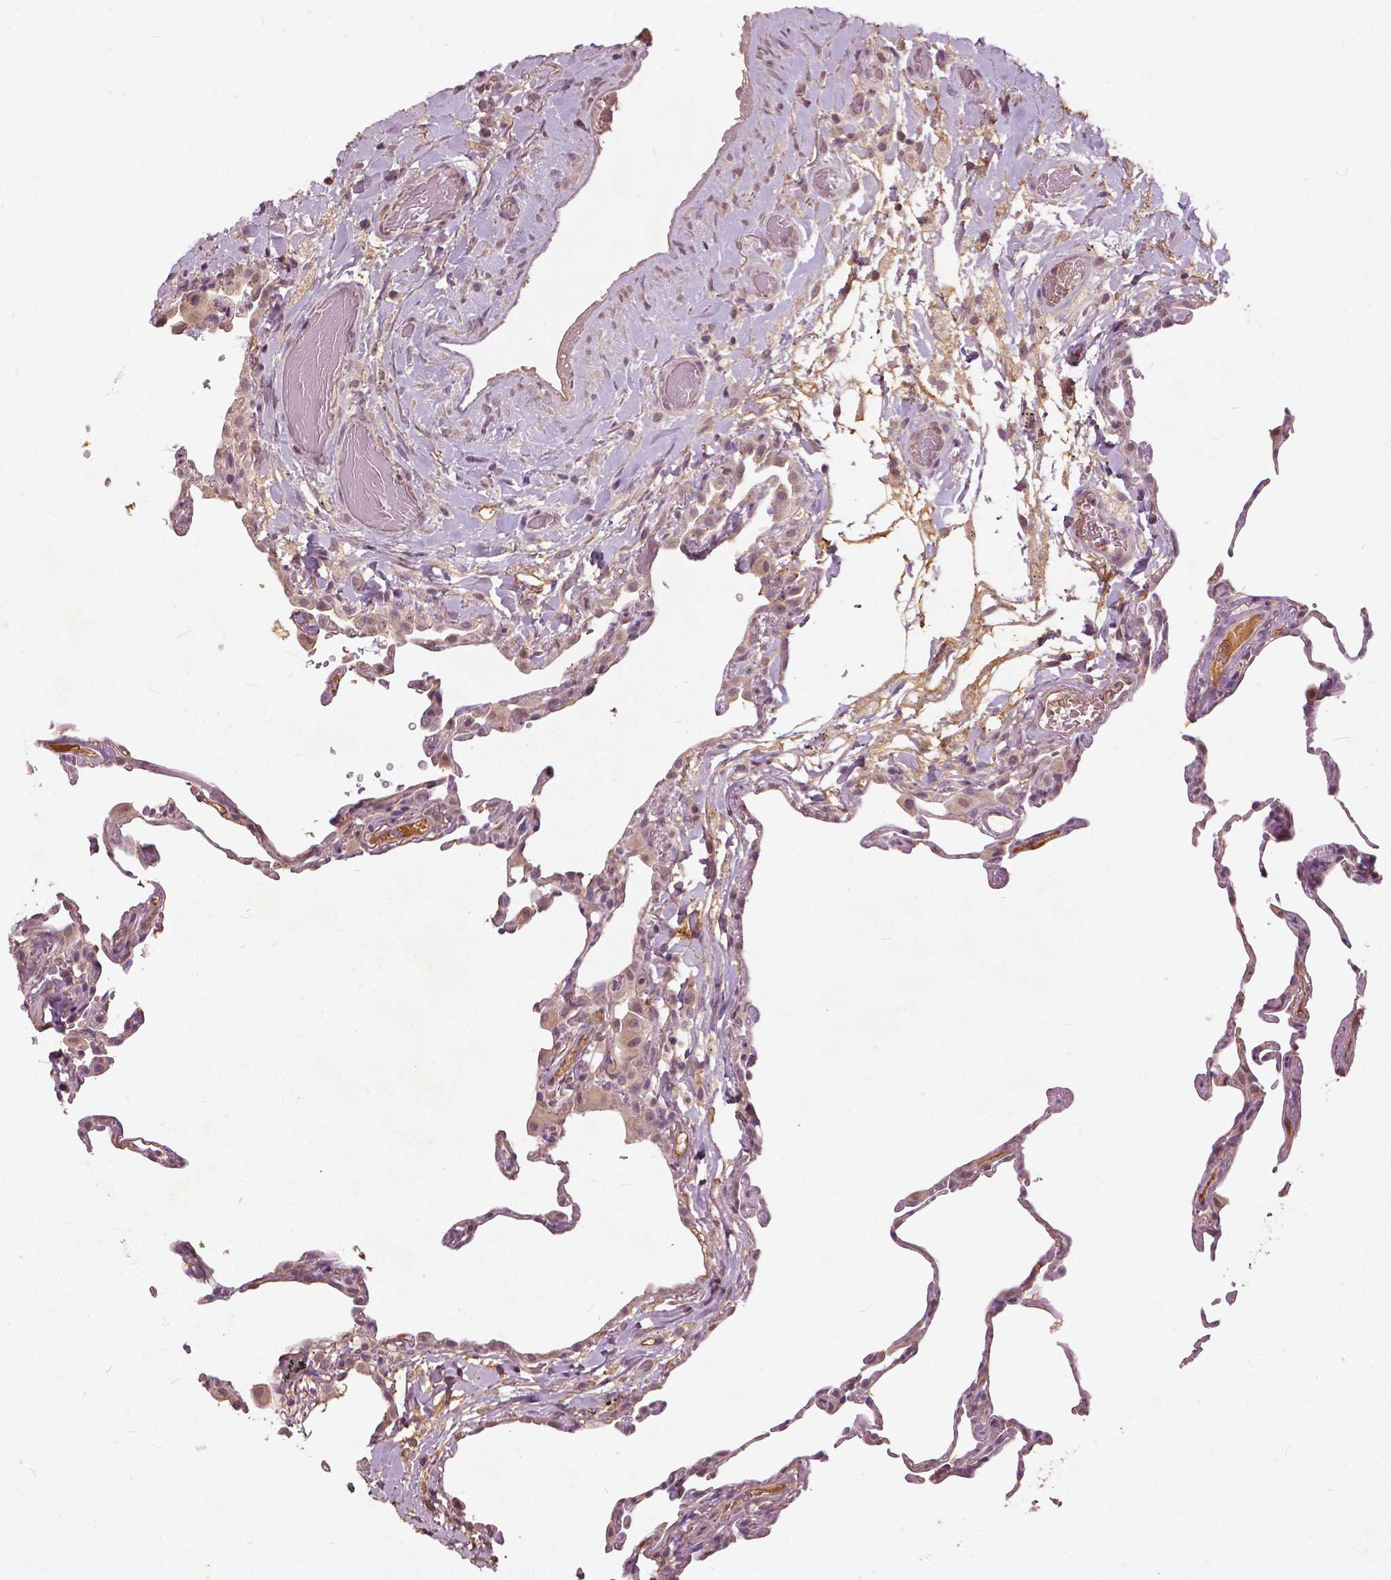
{"staining": {"intensity": "weak", "quantity": "25%-75%", "location": "nuclear"}, "tissue": "lung", "cell_type": "Alveolar cells", "image_type": "normal", "snomed": [{"axis": "morphology", "description": "Normal tissue, NOS"}, {"axis": "topography", "description": "Lung"}], "caption": "Immunohistochemical staining of unremarkable human lung demonstrates low levels of weak nuclear expression in about 25%-75% of alveolar cells. (IHC, brightfield microscopy, high magnification).", "gene": "ANGPTL4", "patient": {"sex": "female", "age": 57}}